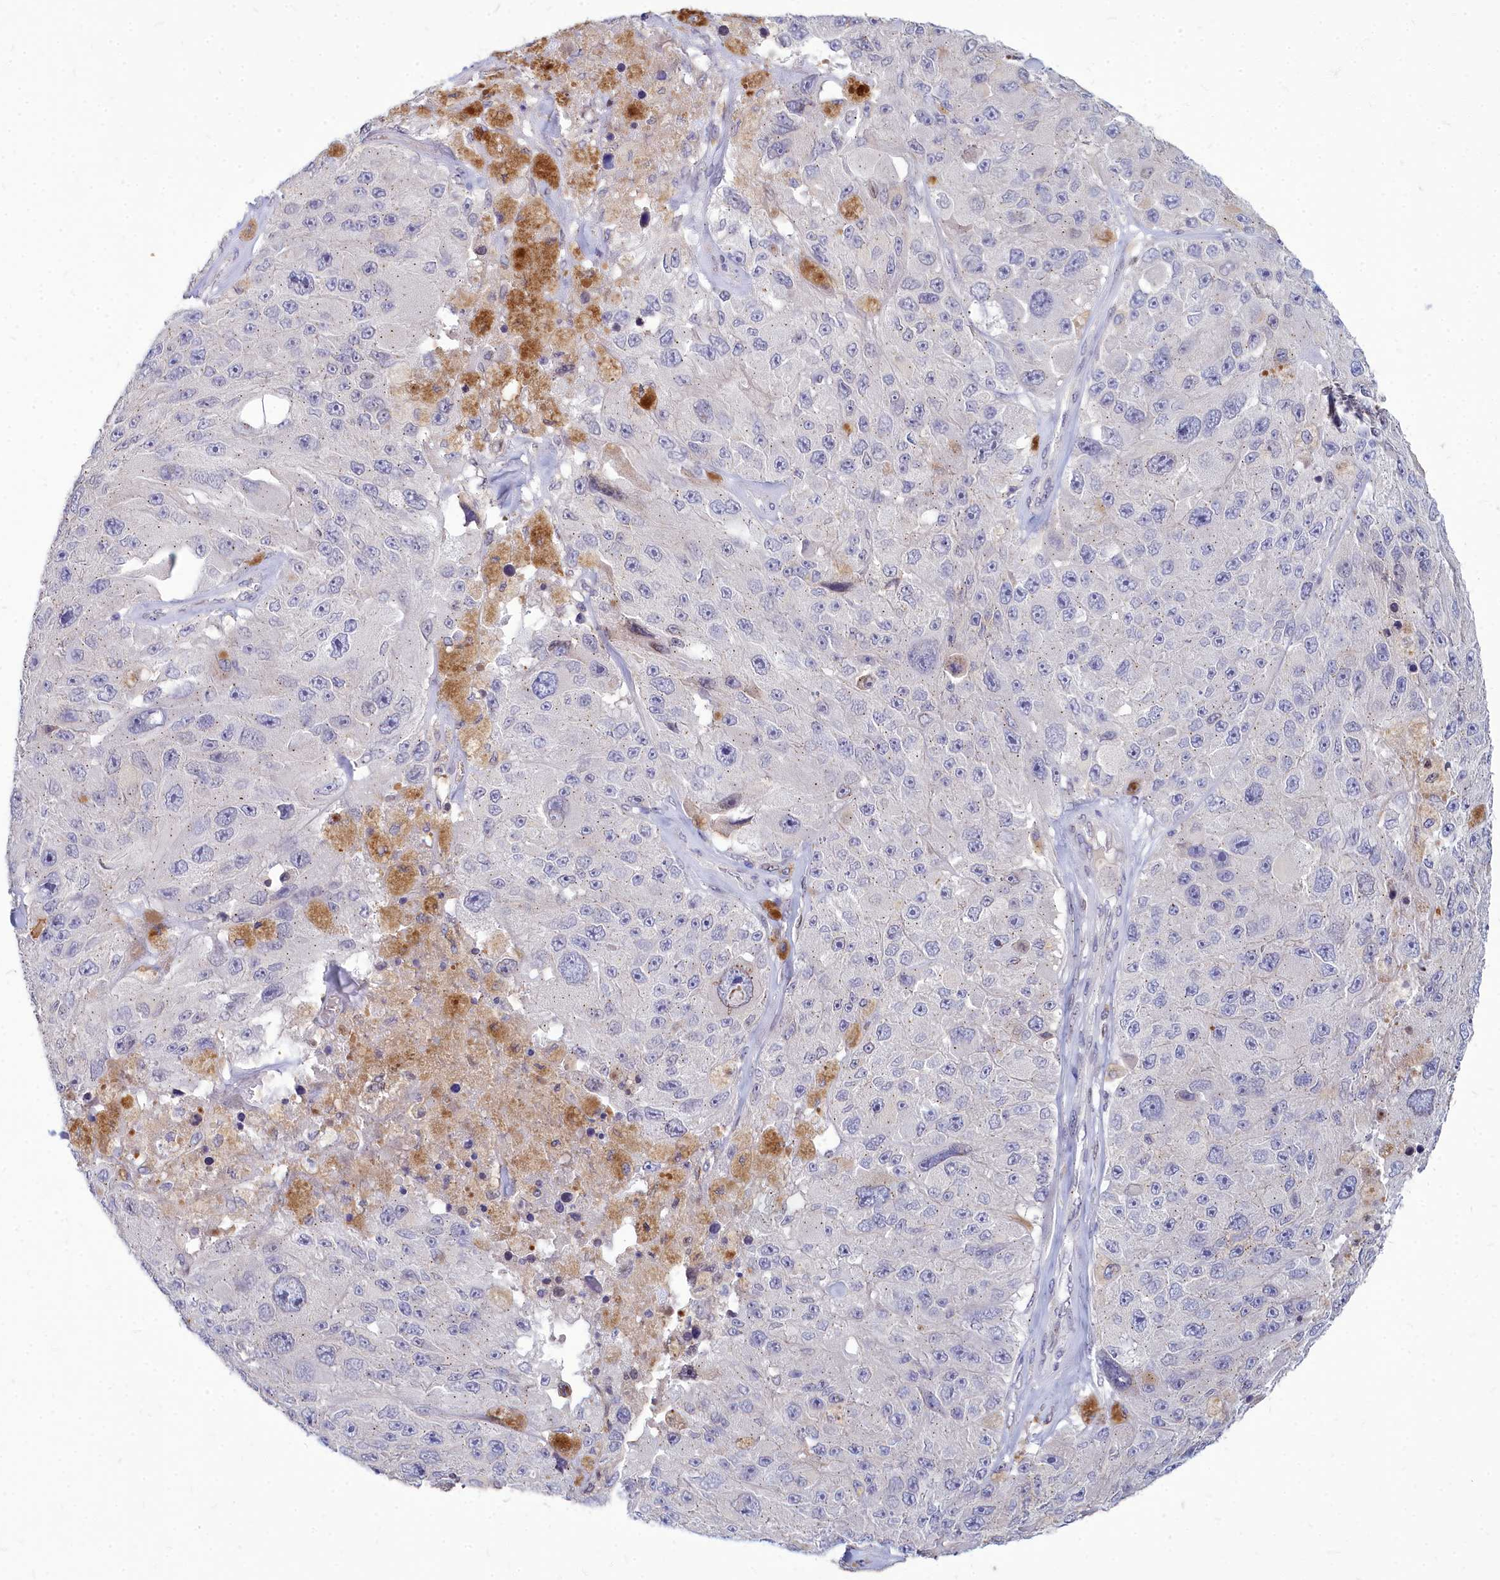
{"staining": {"intensity": "negative", "quantity": "none", "location": "none"}, "tissue": "melanoma", "cell_type": "Tumor cells", "image_type": "cancer", "snomed": [{"axis": "morphology", "description": "Malignant melanoma, Metastatic site"}, {"axis": "topography", "description": "Lymph node"}], "caption": "A high-resolution image shows immunohistochemistry (IHC) staining of malignant melanoma (metastatic site), which shows no significant positivity in tumor cells.", "gene": "NOXA1", "patient": {"sex": "male", "age": 62}}